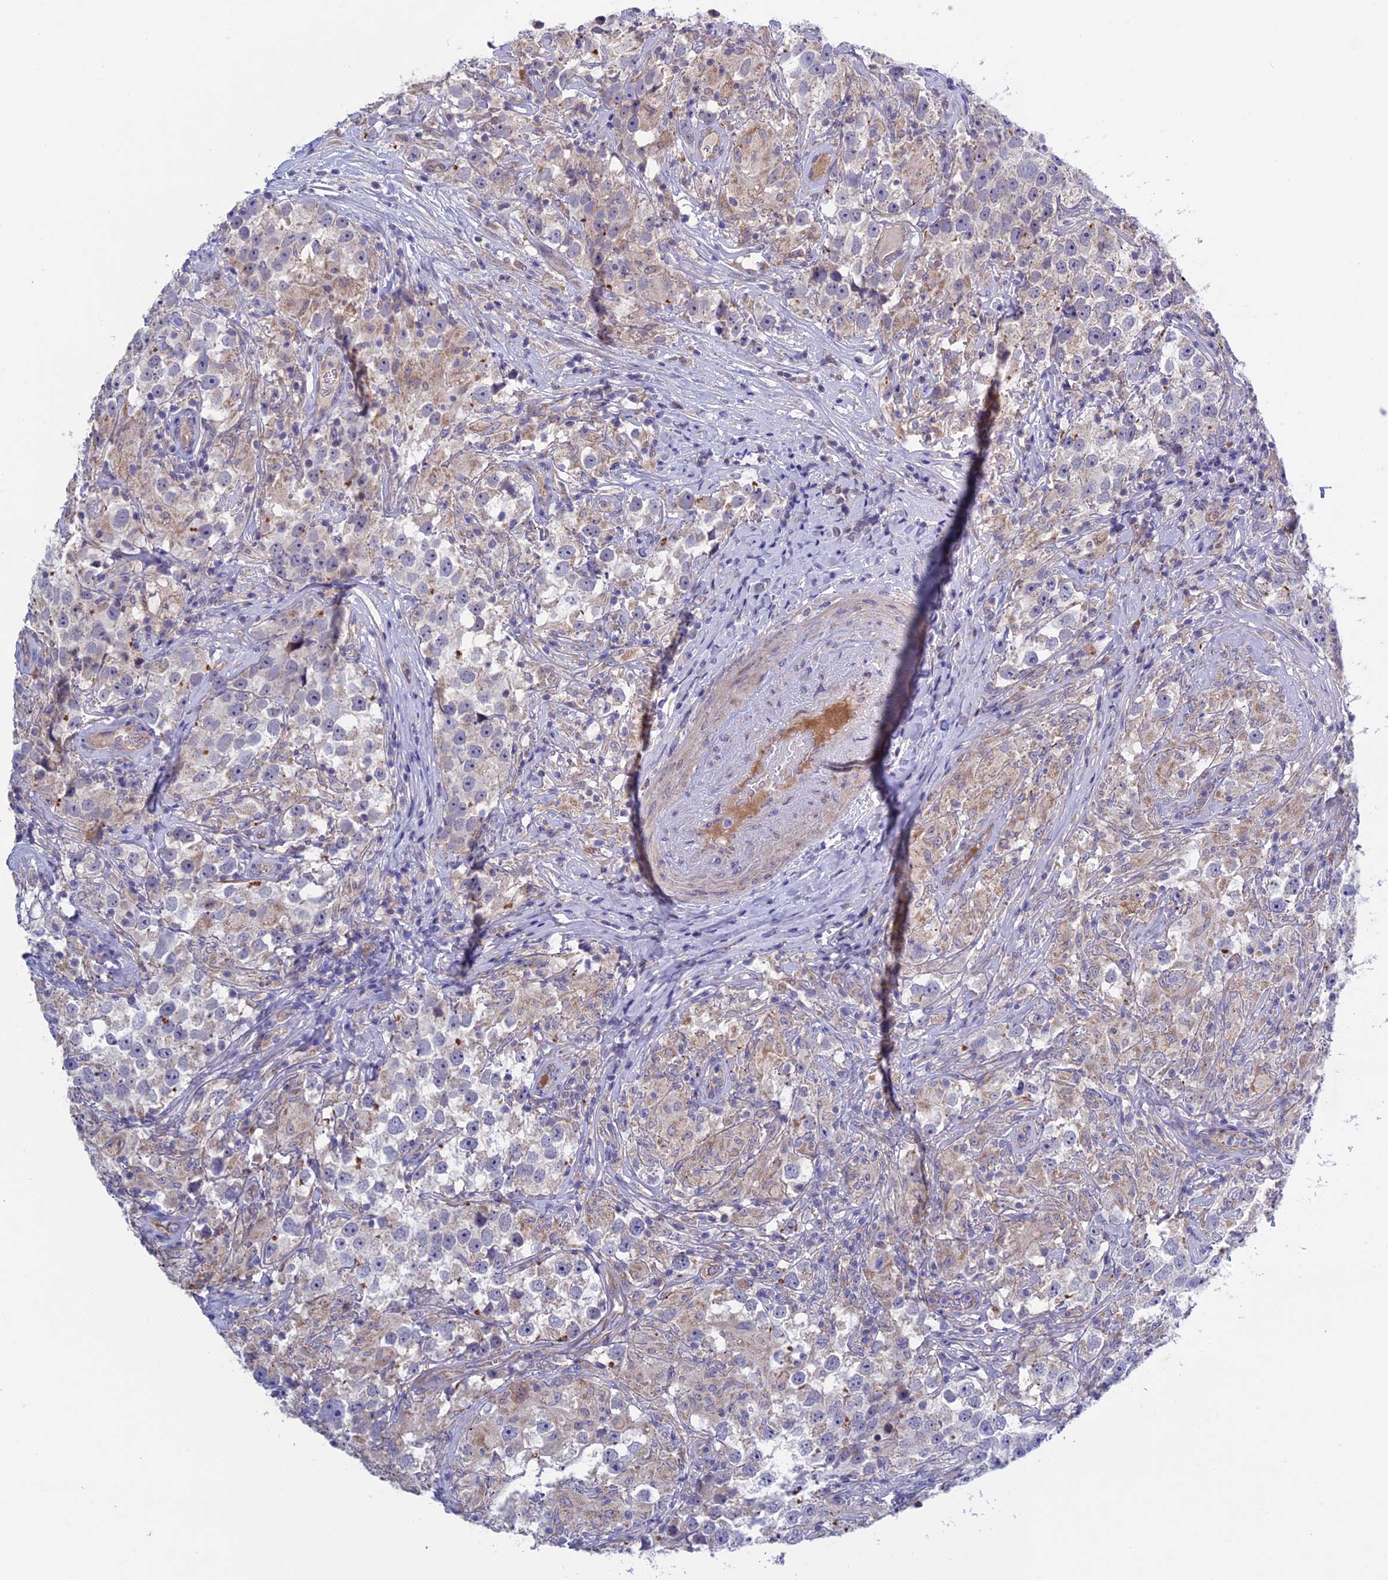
{"staining": {"intensity": "negative", "quantity": "none", "location": "none"}, "tissue": "testis cancer", "cell_type": "Tumor cells", "image_type": "cancer", "snomed": [{"axis": "morphology", "description": "Seminoma, NOS"}, {"axis": "topography", "description": "Testis"}], "caption": "An image of seminoma (testis) stained for a protein reveals no brown staining in tumor cells.", "gene": "ETFDH", "patient": {"sex": "male", "age": 46}}